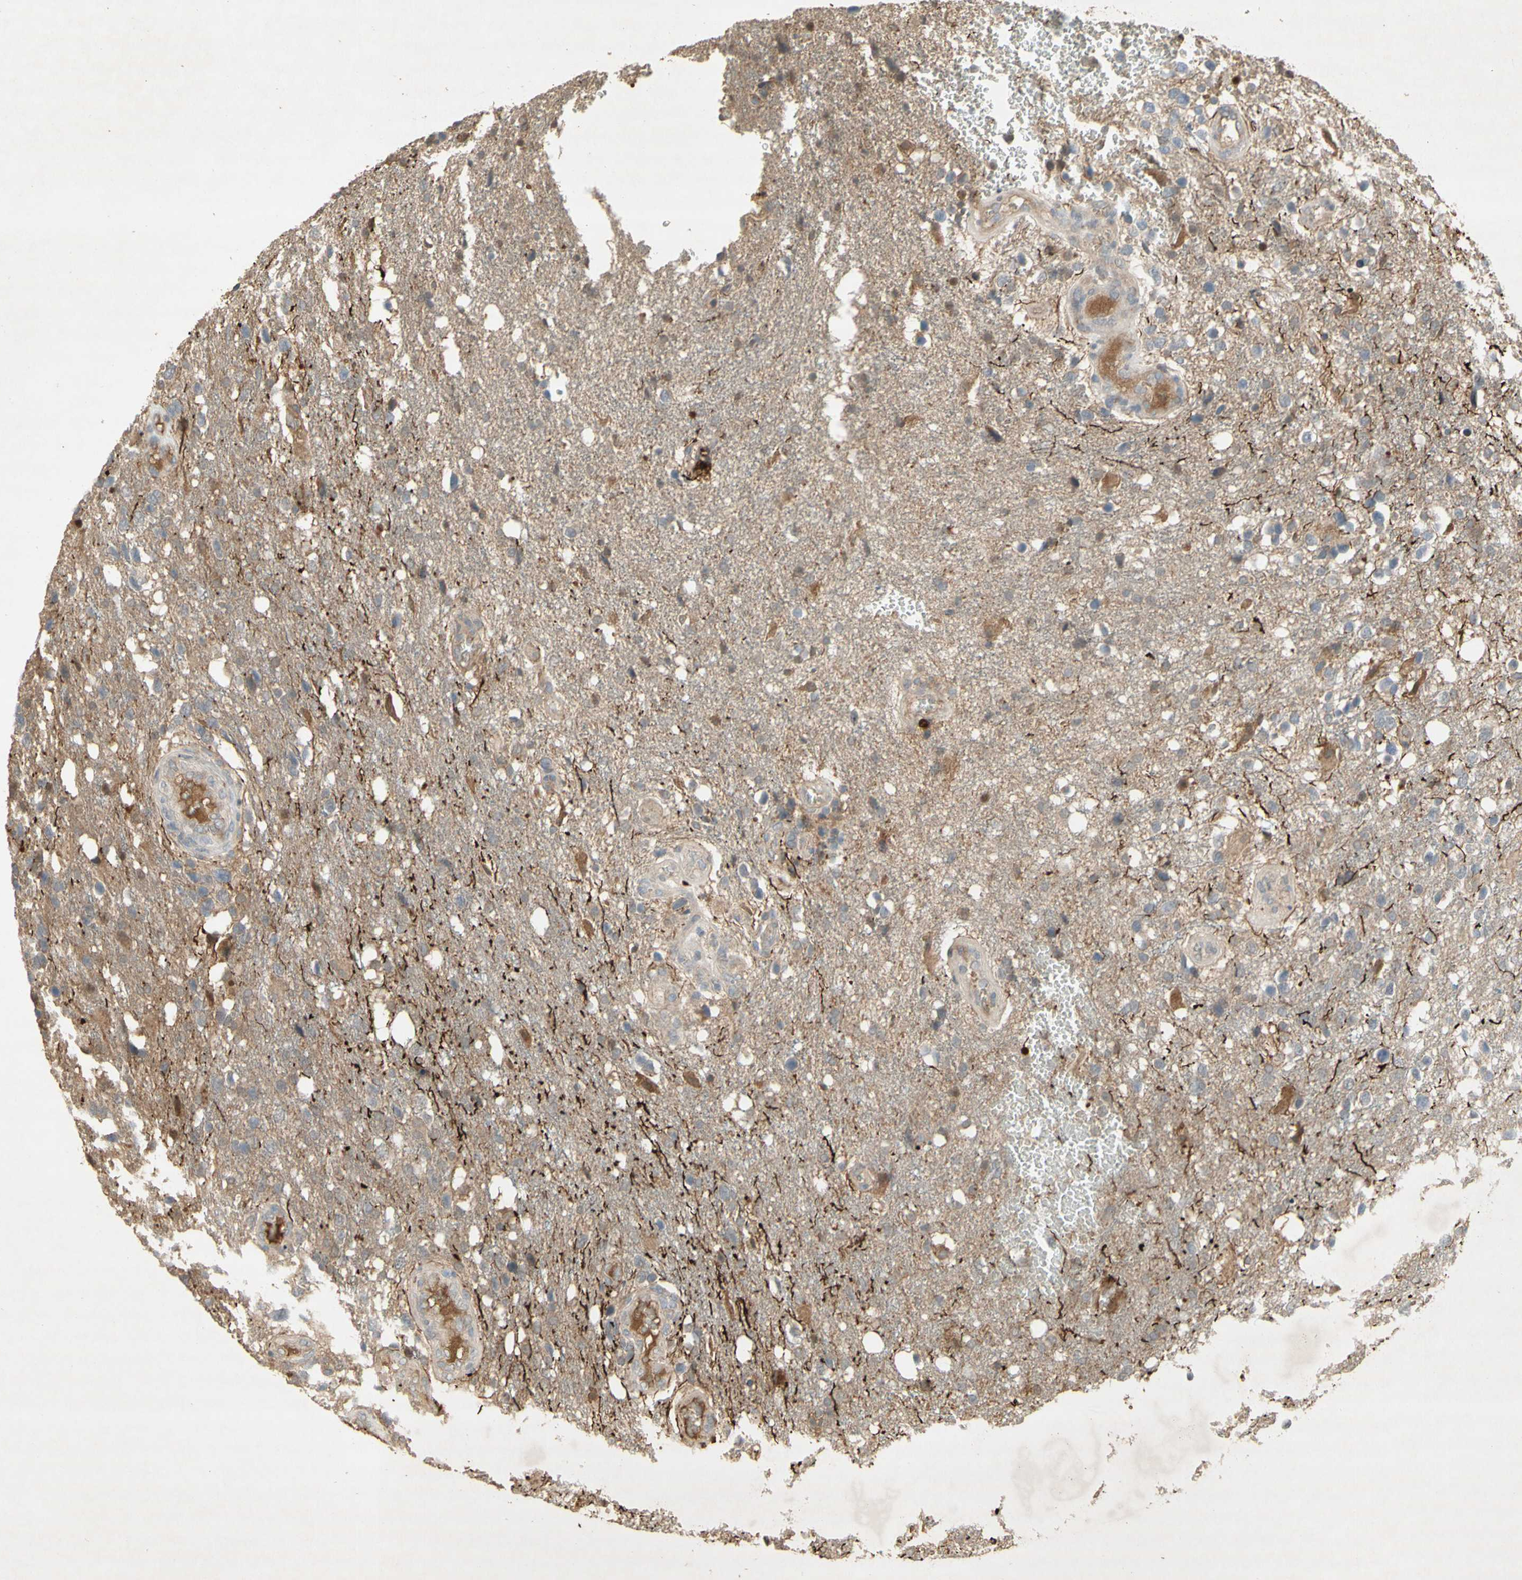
{"staining": {"intensity": "weak", "quantity": "<25%", "location": "cytoplasmic/membranous"}, "tissue": "glioma", "cell_type": "Tumor cells", "image_type": "cancer", "snomed": [{"axis": "morphology", "description": "Glioma, malignant, High grade"}, {"axis": "topography", "description": "Brain"}], "caption": "A micrograph of human high-grade glioma (malignant) is negative for staining in tumor cells. (DAB immunohistochemistry visualized using brightfield microscopy, high magnification).", "gene": "NRG4", "patient": {"sex": "female", "age": 58}}